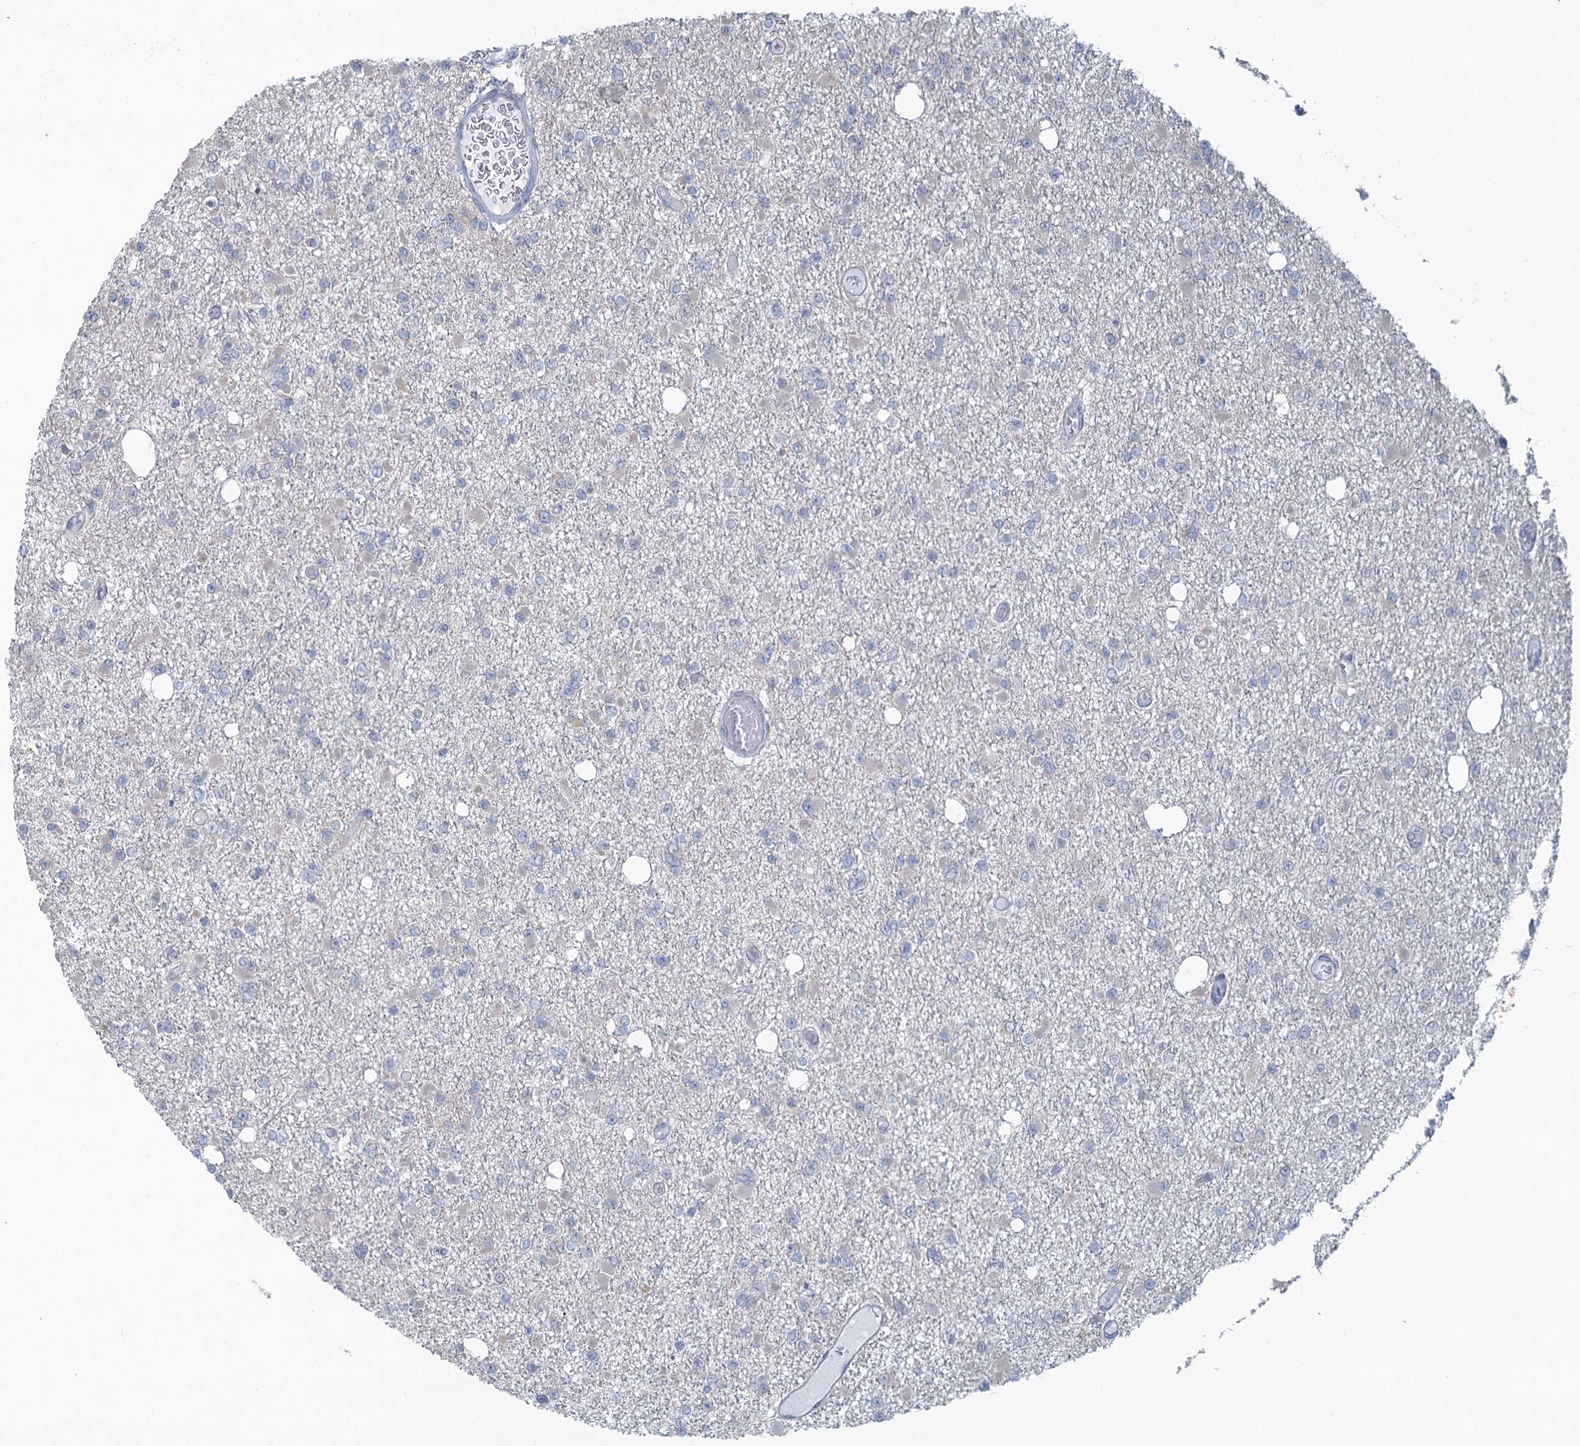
{"staining": {"intensity": "negative", "quantity": "none", "location": "none"}, "tissue": "glioma", "cell_type": "Tumor cells", "image_type": "cancer", "snomed": [{"axis": "morphology", "description": "Glioma, malignant, Low grade"}, {"axis": "topography", "description": "Brain"}], "caption": "Tumor cells show no significant positivity in glioma. (Brightfield microscopy of DAB immunohistochemistry (IHC) at high magnification).", "gene": "TEX35", "patient": {"sex": "female", "age": 22}}